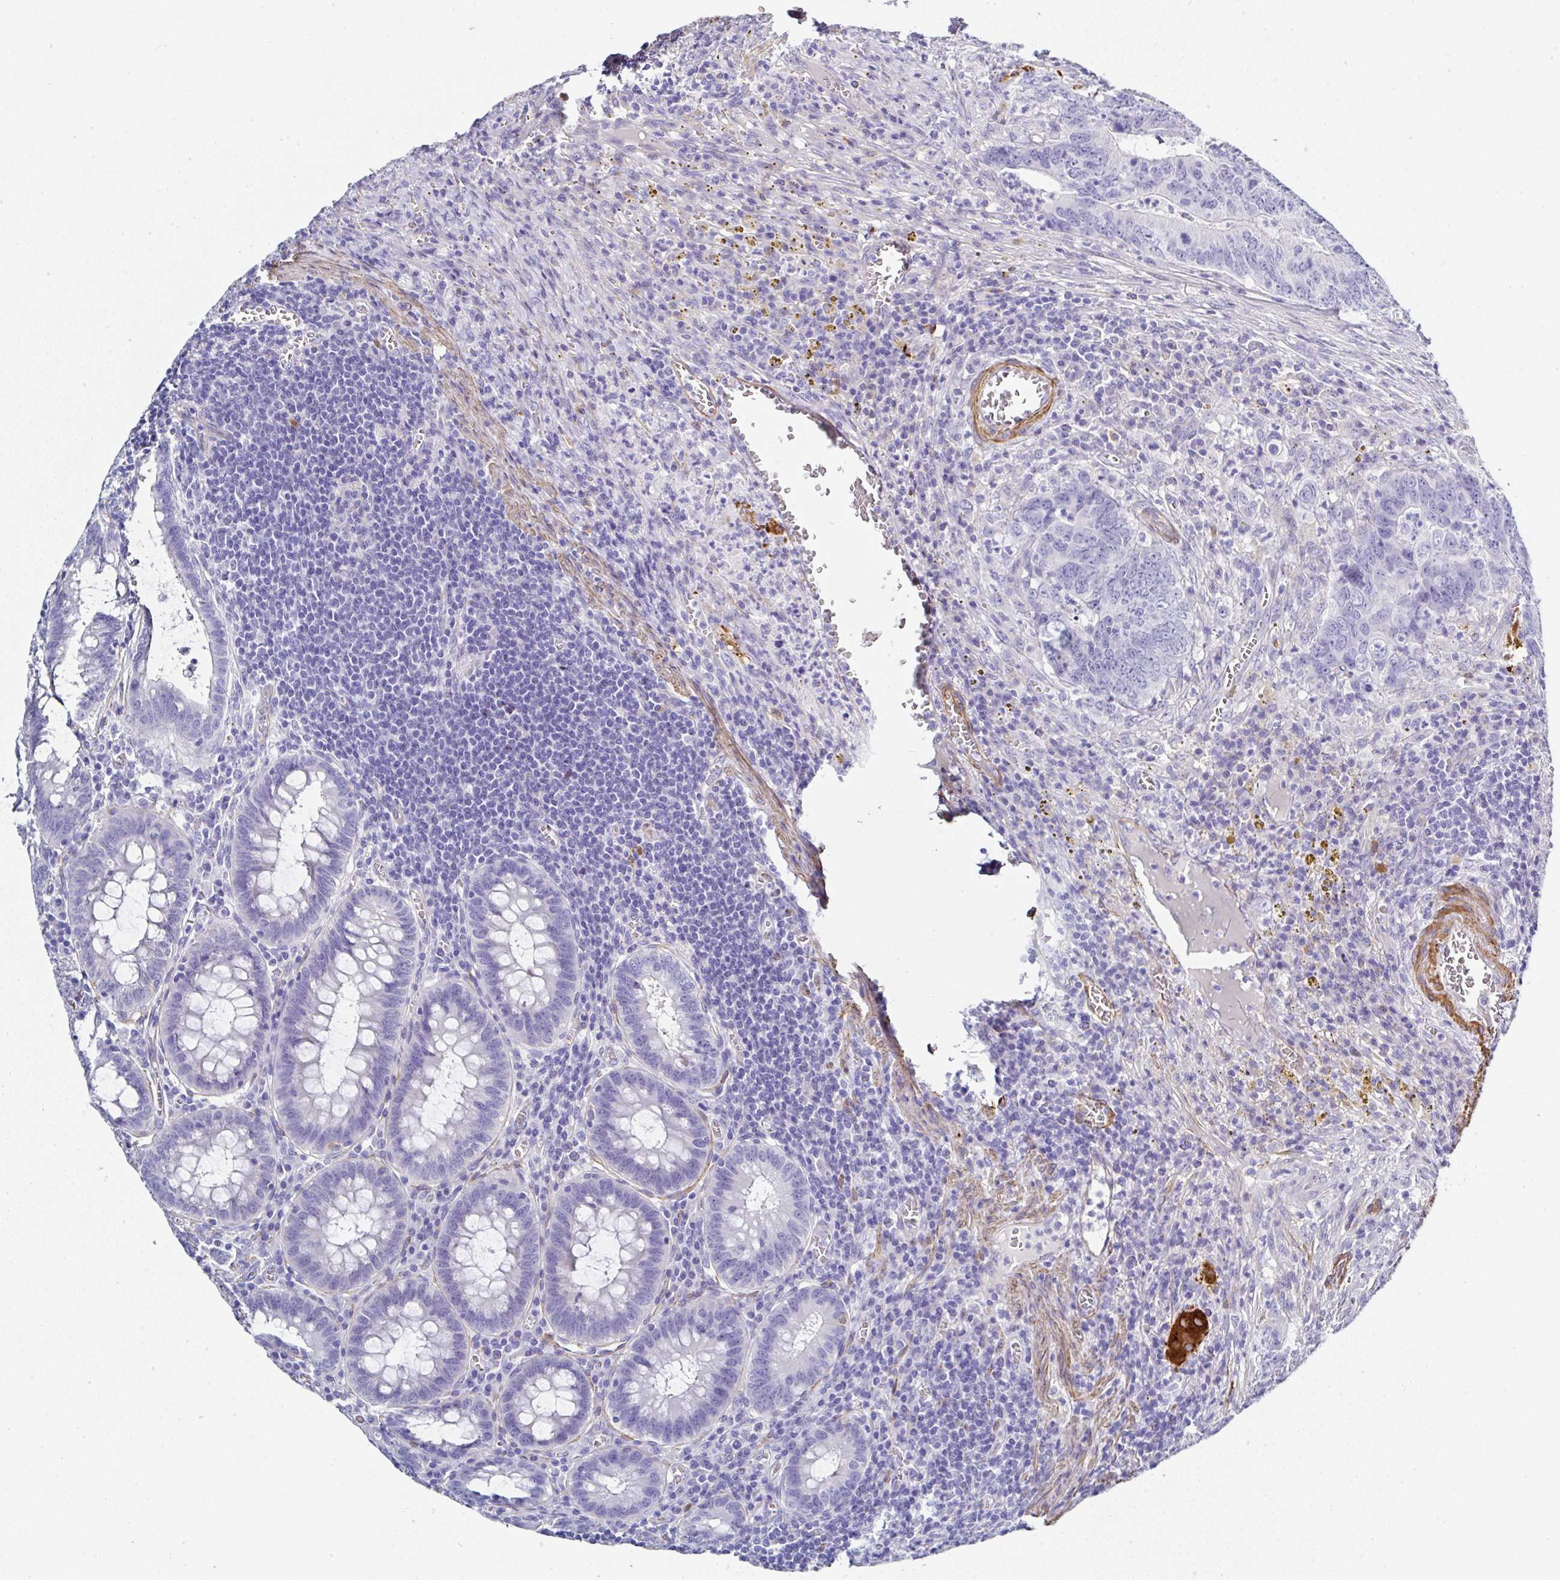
{"staining": {"intensity": "negative", "quantity": "none", "location": "none"}, "tissue": "colorectal cancer", "cell_type": "Tumor cells", "image_type": "cancer", "snomed": [{"axis": "morphology", "description": "Adenocarcinoma, NOS"}, {"axis": "topography", "description": "Colon"}], "caption": "This is a photomicrograph of immunohistochemistry (IHC) staining of colorectal adenocarcinoma, which shows no staining in tumor cells.", "gene": "PPFIA4", "patient": {"sex": "male", "age": 86}}